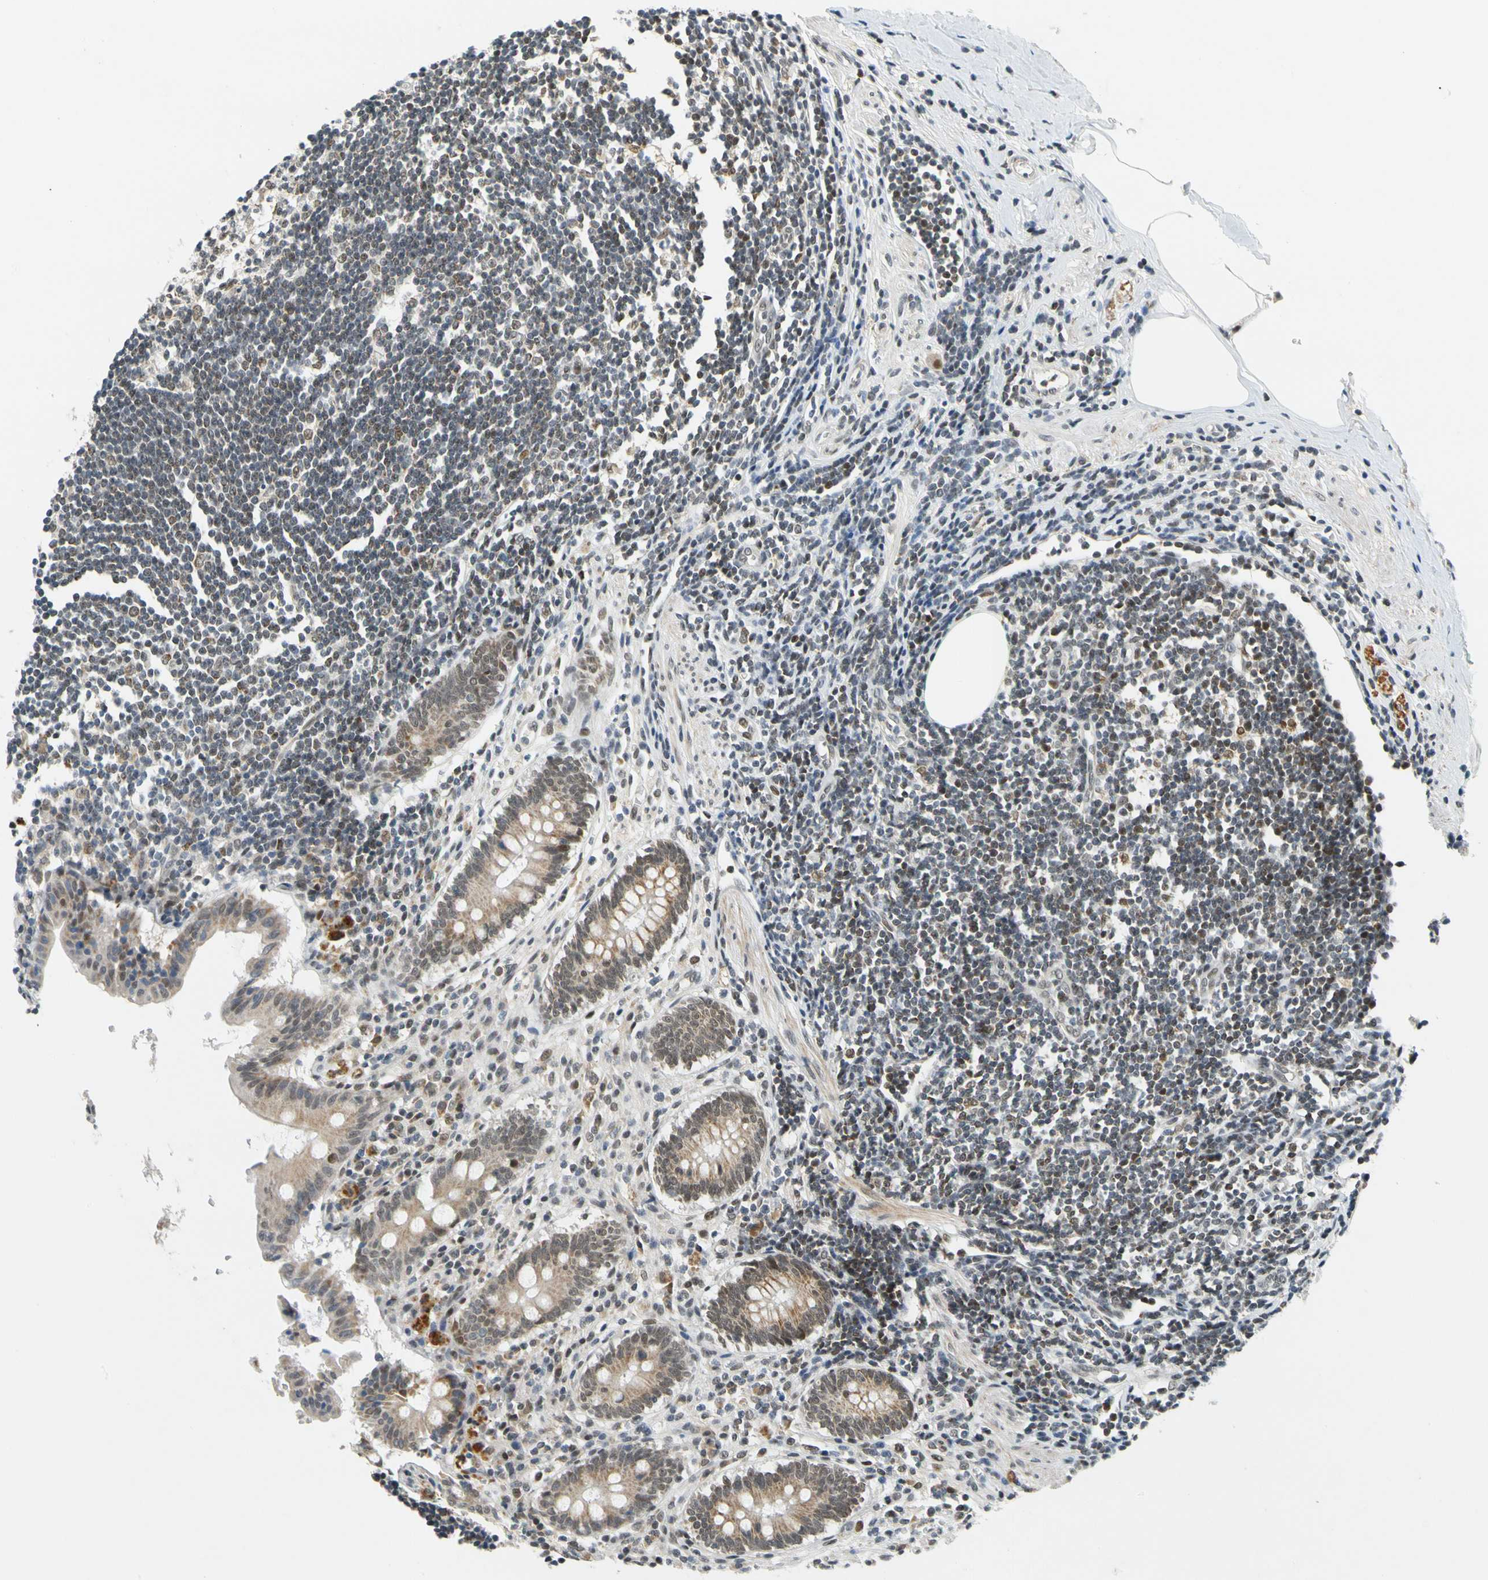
{"staining": {"intensity": "moderate", "quantity": ">75%", "location": "cytoplasmic/membranous"}, "tissue": "appendix", "cell_type": "Glandular cells", "image_type": "normal", "snomed": [{"axis": "morphology", "description": "Normal tissue, NOS"}, {"axis": "topography", "description": "Appendix"}], "caption": "Immunohistochemistry (IHC) of normal human appendix exhibits medium levels of moderate cytoplasmic/membranous expression in about >75% of glandular cells.", "gene": "POGZ", "patient": {"sex": "female", "age": 50}}